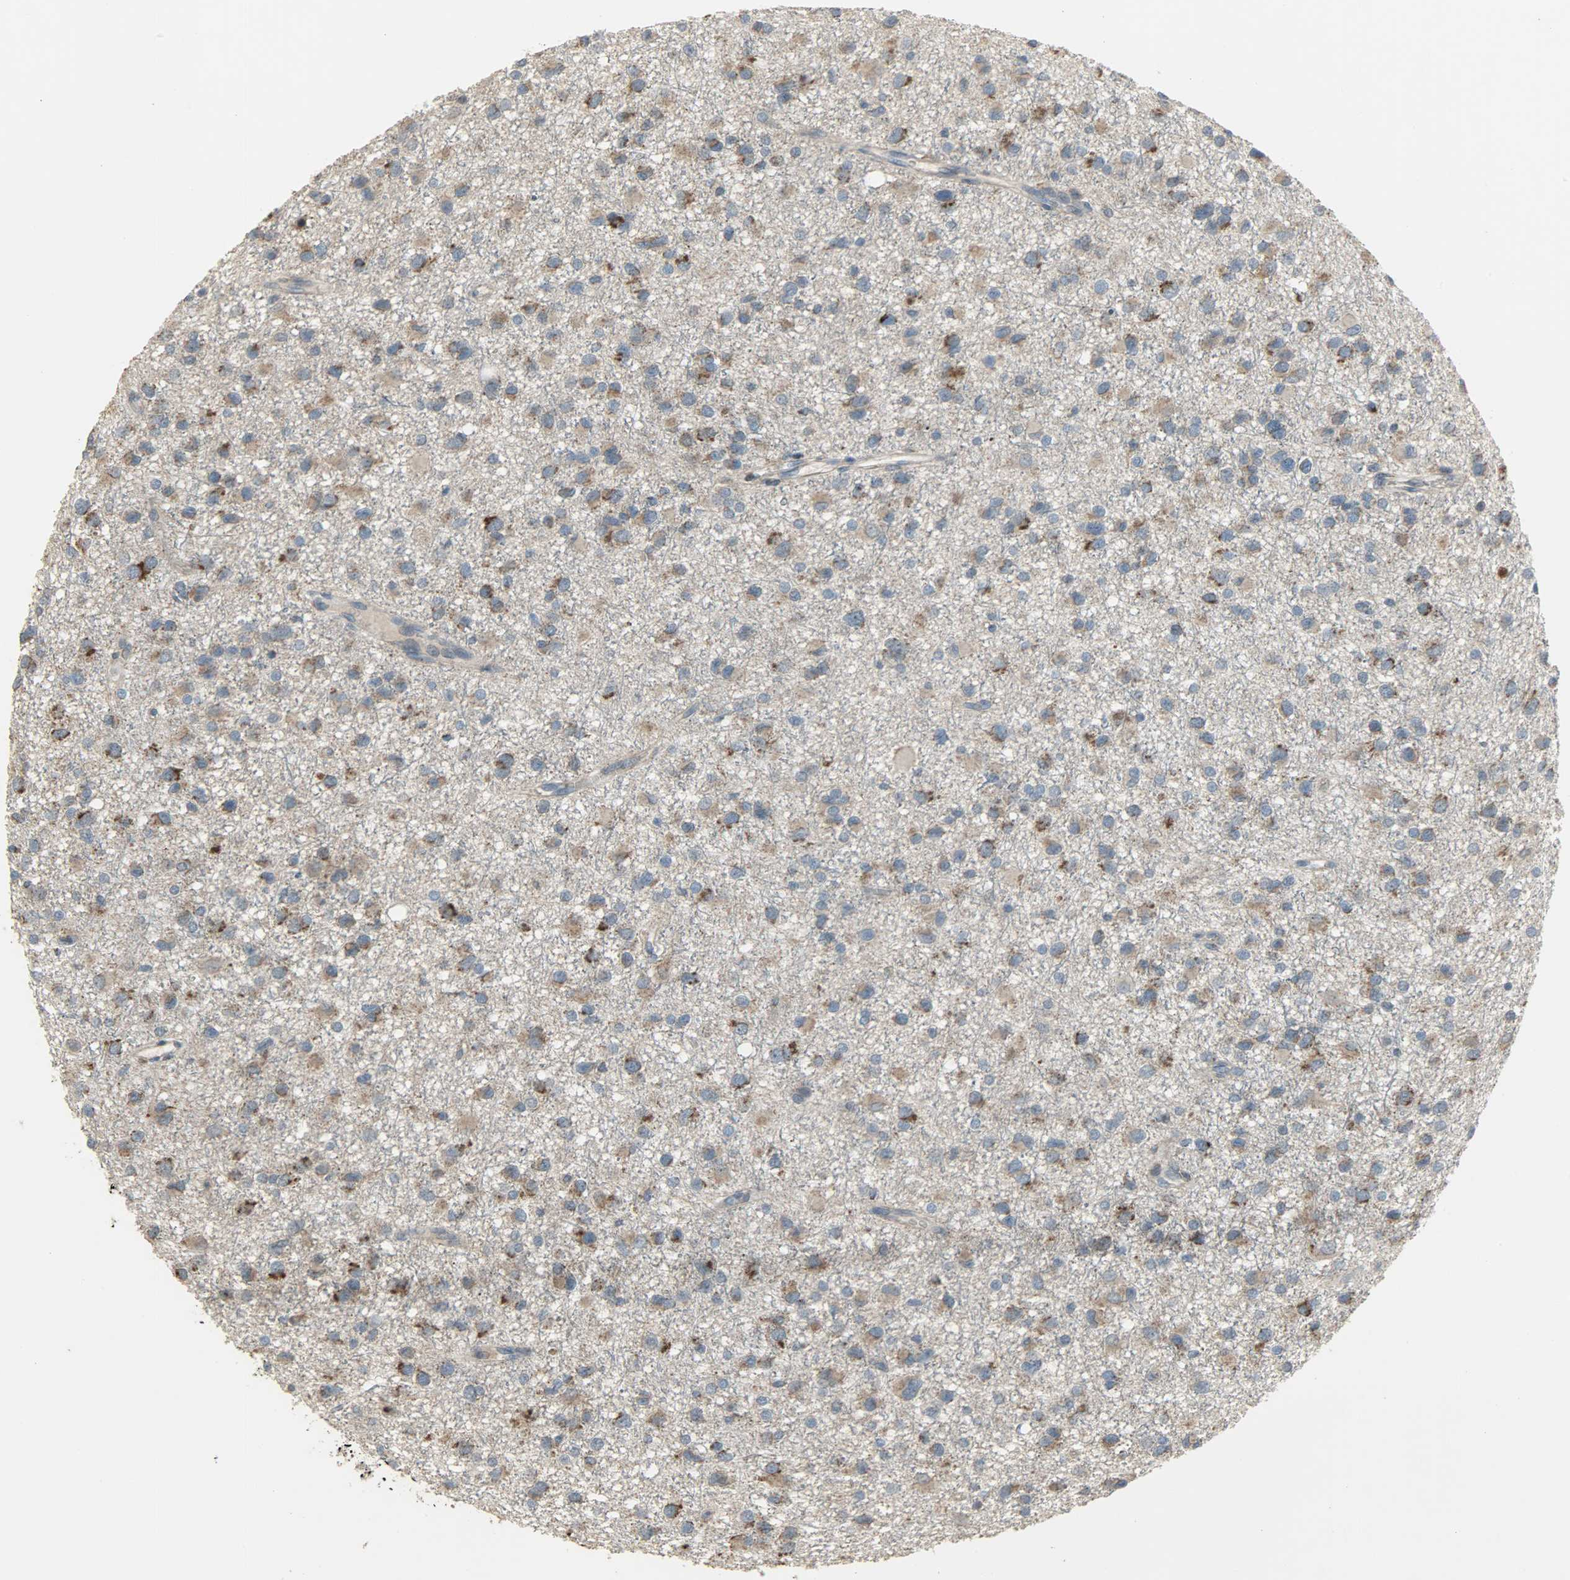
{"staining": {"intensity": "strong", "quantity": ">75%", "location": "cytoplasmic/membranous"}, "tissue": "glioma", "cell_type": "Tumor cells", "image_type": "cancer", "snomed": [{"axis": "morphology", "description": "Glioma, malignant, Low grade"}, {"axis": "topography", "description": "Brain"}], "caption": "Immunohistochemical staining of human glioma displays strong cytoplasmic/membranous protein positivity in about >75% of tumor cells.", "gene": "AMT", "patient": {"sex": "male", "age": 42}}